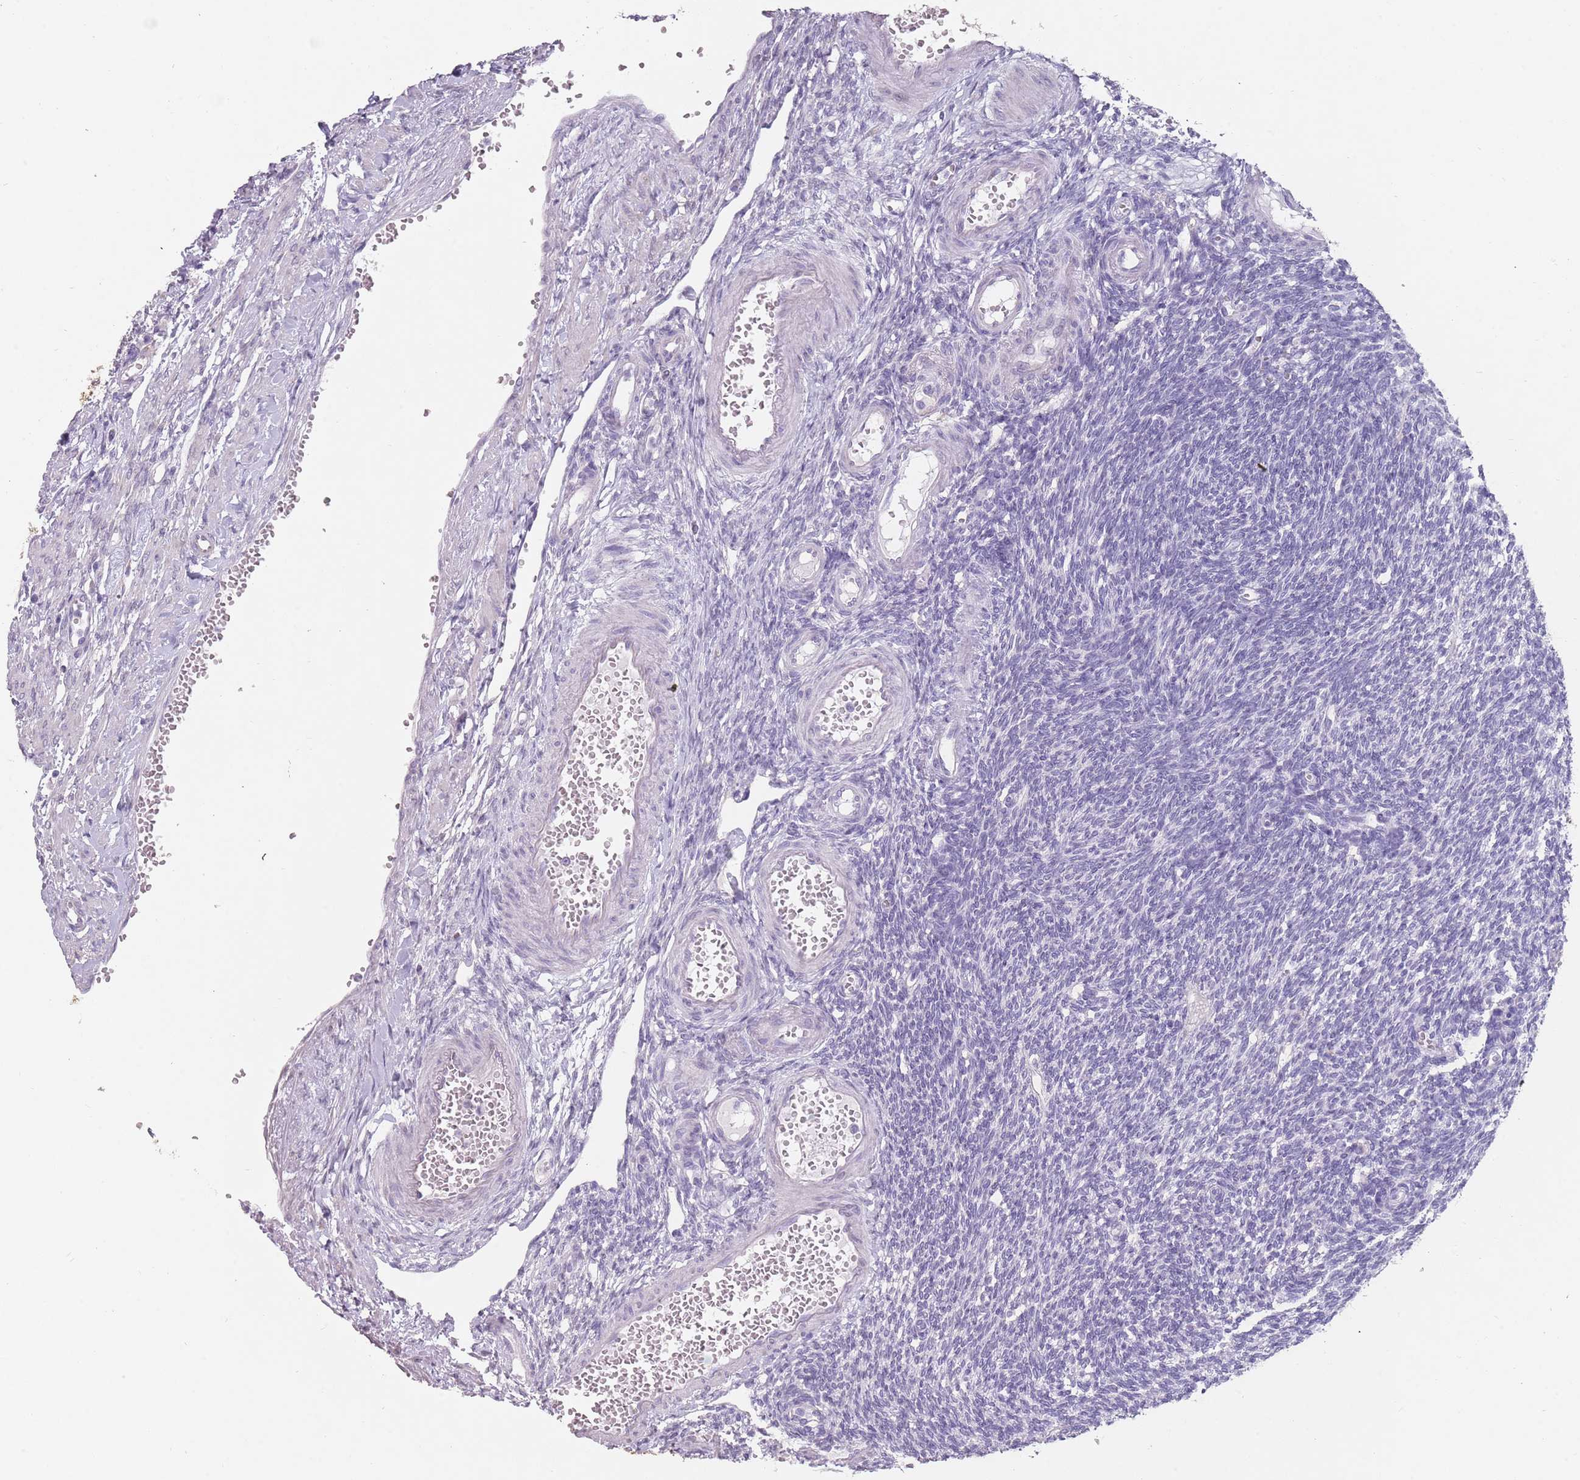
{"staining": {"intensity": "negative", "quantity": "none", "location": "none"}, "tissue": "ovary", "cell_type": "Ovarian stroma cells", "image_type": "normal", "snomed": [{"axis": "morphology", "description": "Normal tissue, NOS"}, {"axis": "morphology", "description": "Cyst, NOS"}, {"axis": "topography", "description": "Ovary"}], "caption": "Image shows no protein expression in ovarian stroma cells of unremarkable ovary.", "gene": "DDX4", "patient": {"sex": "female", "age": 33}}